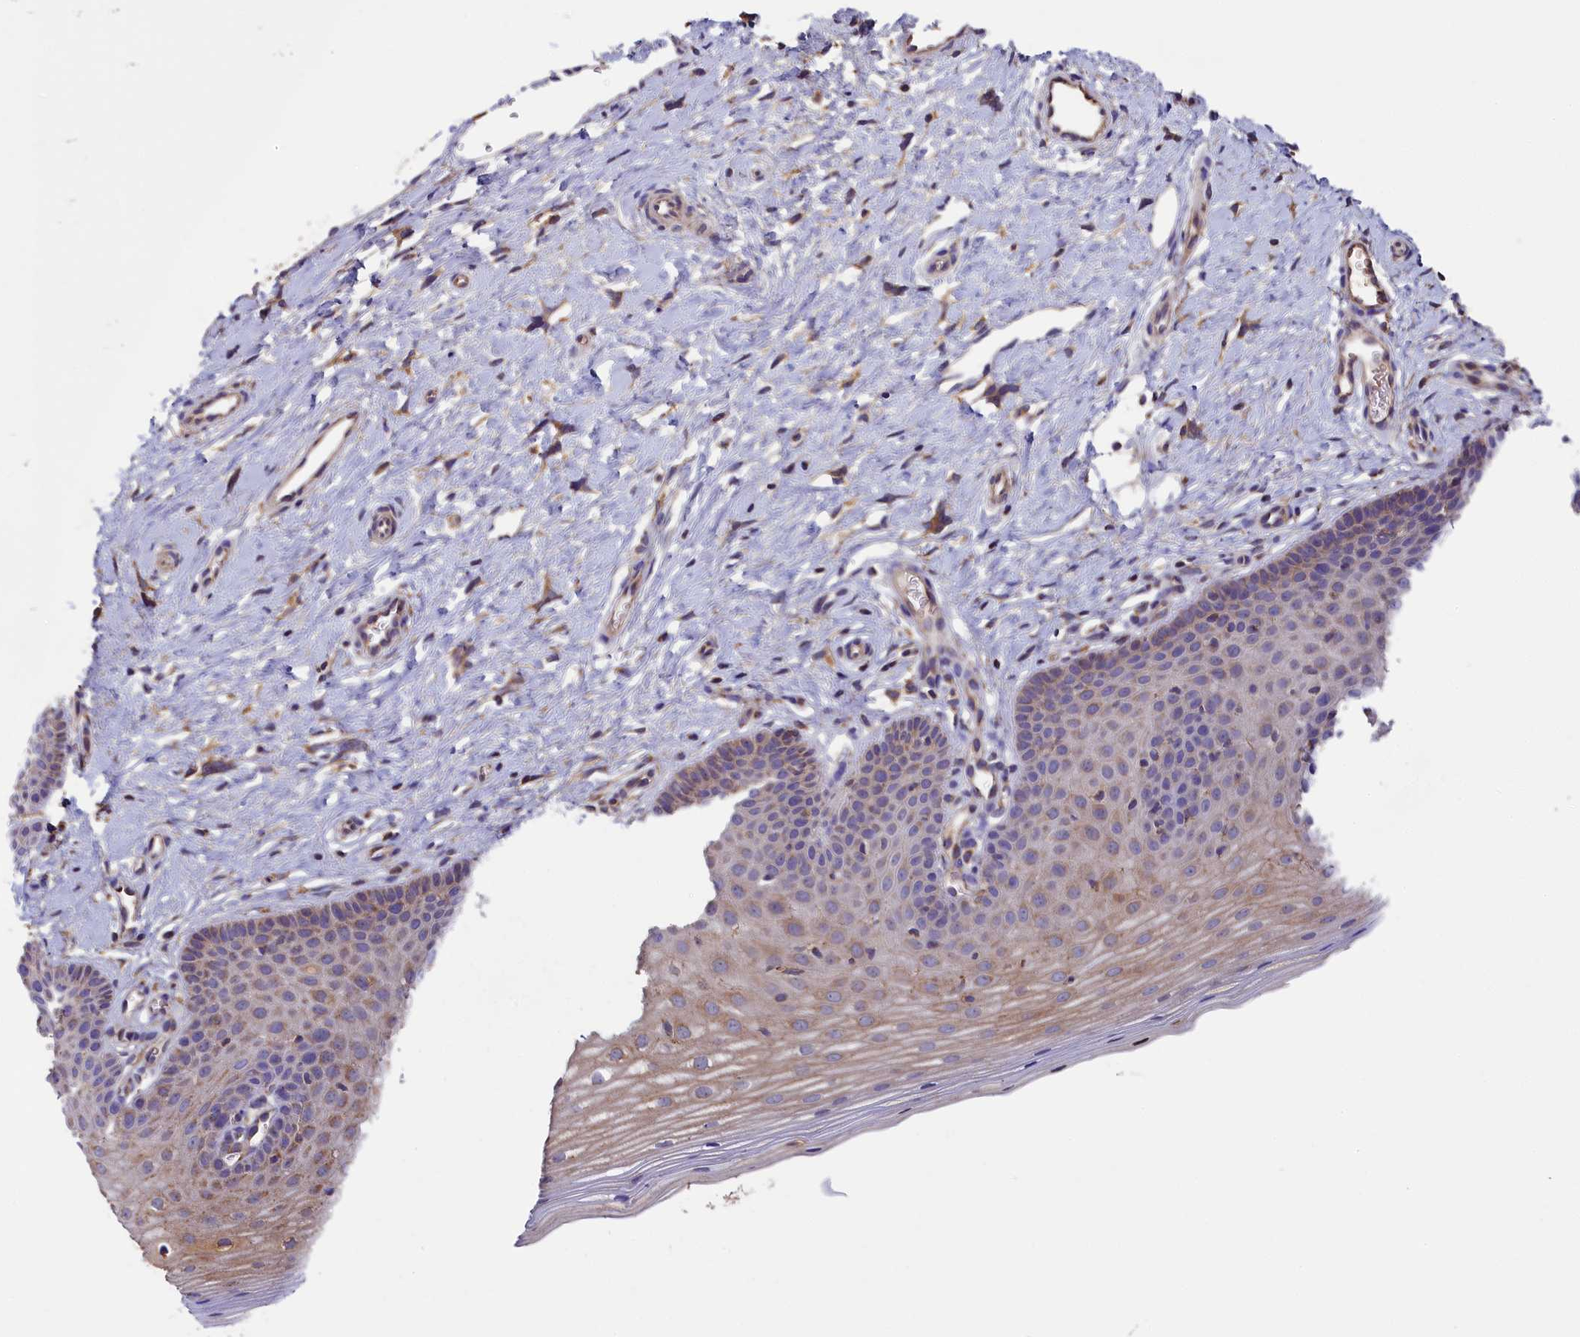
{"staining": {"intensity": "weak", "quantity": "25%-75%", "location": "cytoplasmic/membranous"}, "tissue": "cervix", "cell_type": "Glandular cells", "image_type": "normal", "snomed": [{"axis": "morphology", "description": "Normal tissue, NOS"}, {"axis": "topography", "description": "Cervix"}], "caption": "IHC photomicrograph of unremarkable human cervix stained for a protein (brown), which exhibits low levels of weak cytoplasmic/membranous staining in about 25%-75% of glandular cells.", "gene": "SEC31B", "patient": {"sex": "female", "age": 36}}